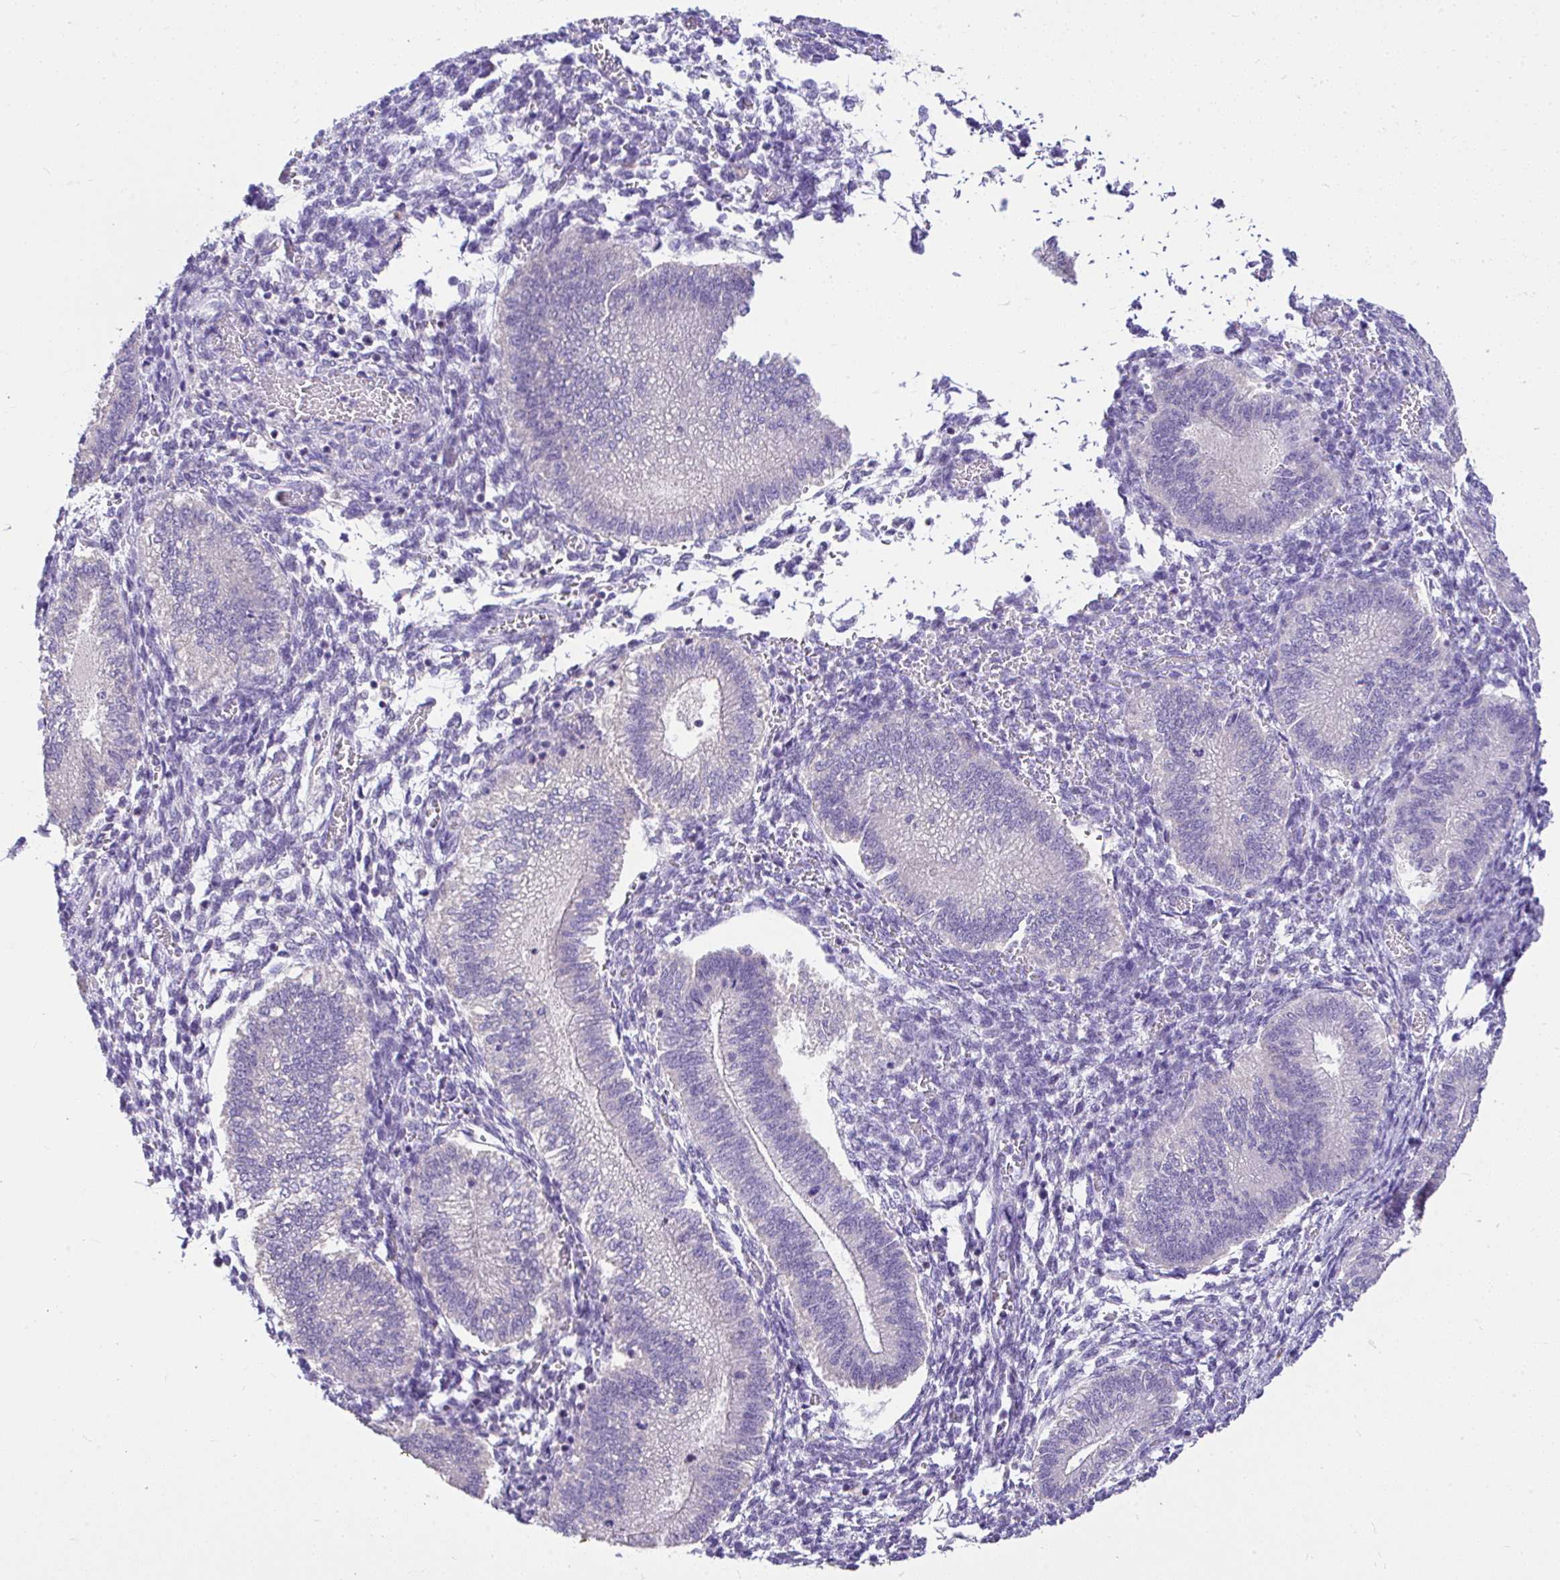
{"staining": {"intensity": "negative", "quantity": "none", "location": "none"}, "tissue": "endometrium", "cell_type": "Cells in endometrial stroma", "image_type": "normal", "snomed": [{"axis": "morphology", "description": "Normal tissue, NOS"}, {"axis": "topography", "description": "Endometrium"}], "caption": "Immunohistochemical staining of unremarkable endometrium displays no significant expression in cells in endometrial stroma.", "gene": "CTU1", "patient": {"sex": "female", "age": 25}}